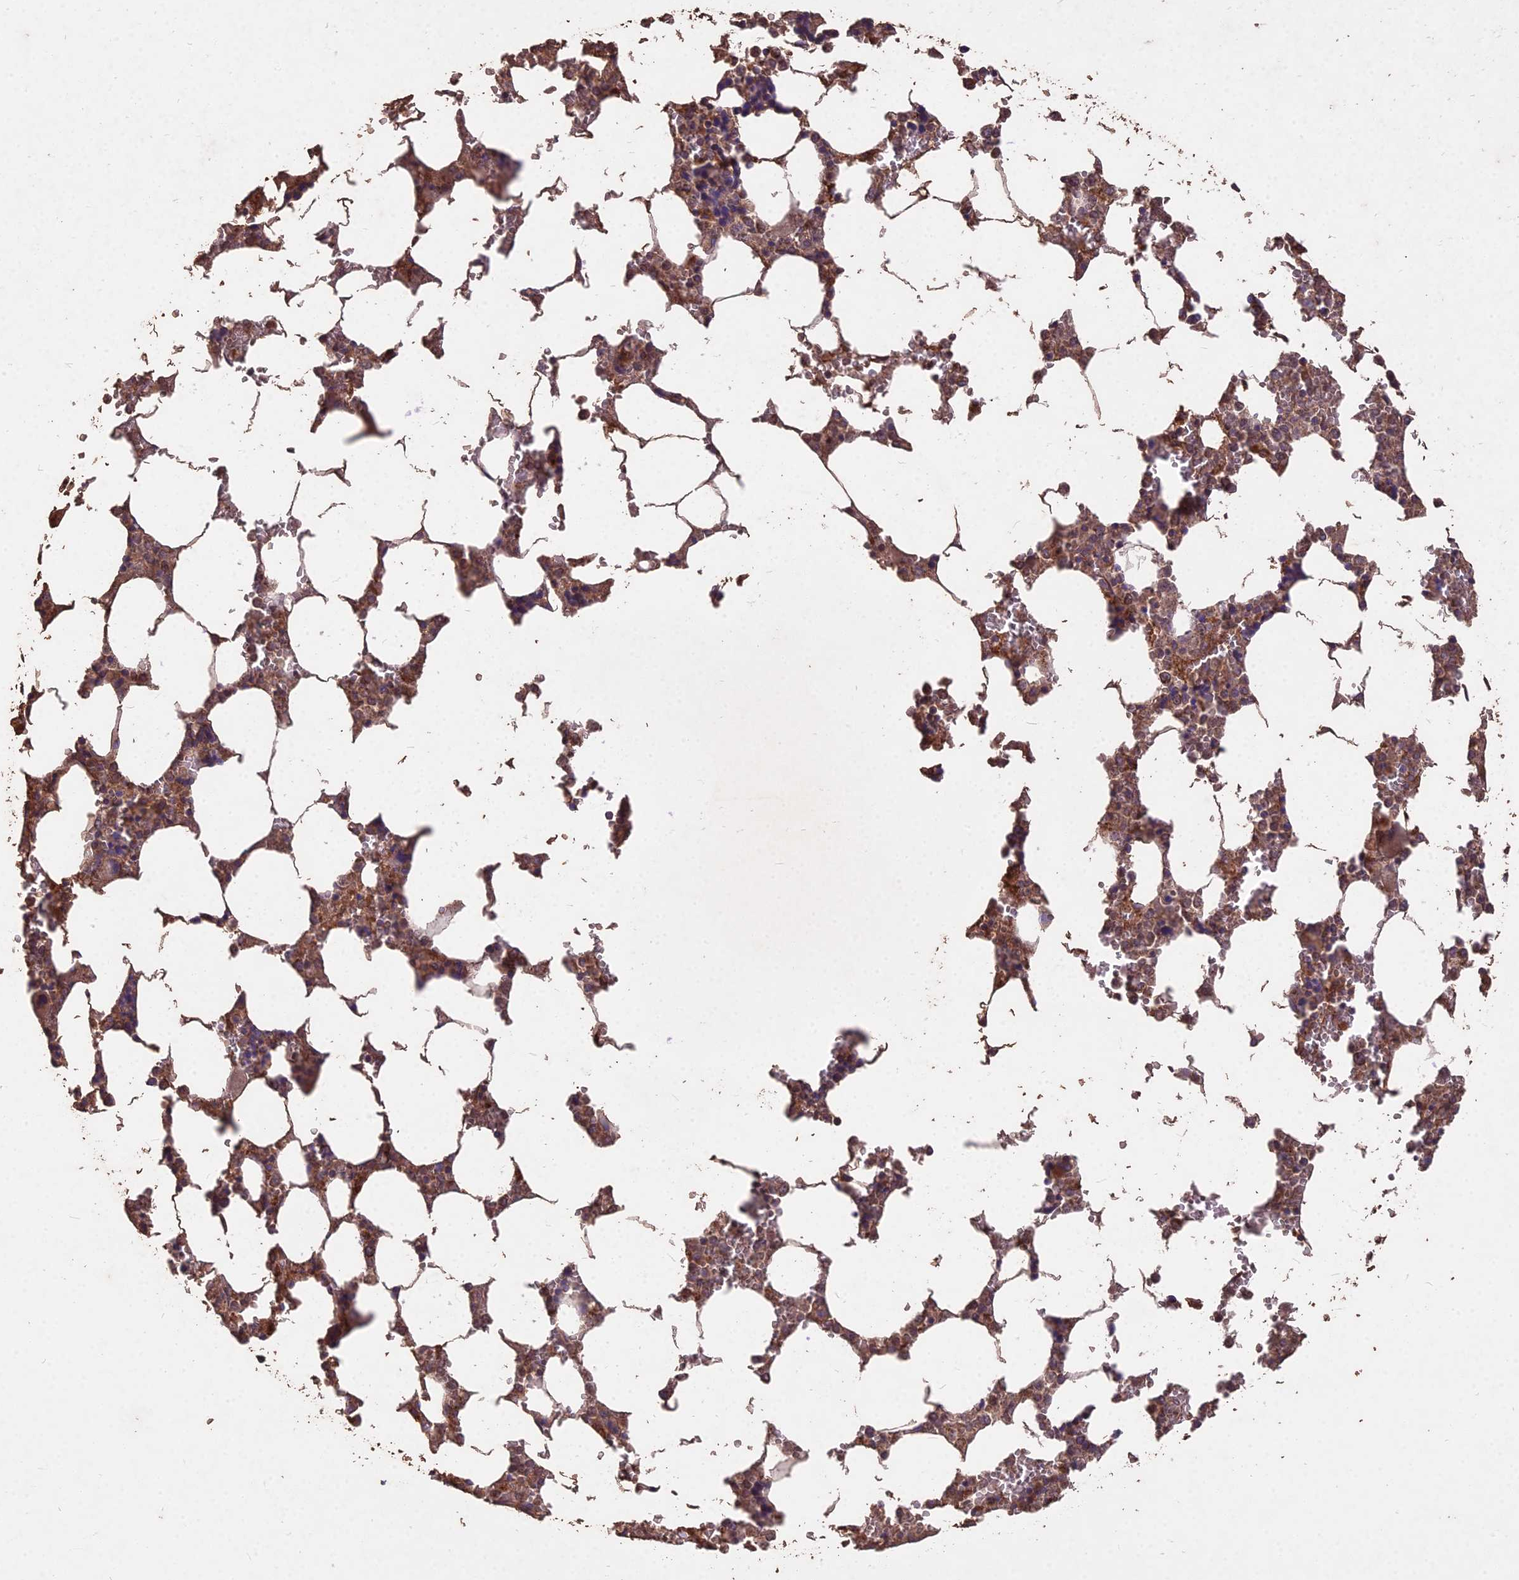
{"staining": {"intensity": "moderate", "quantity": "25%-75%", "location": "cytoplasmic/membranous"}, "tissue": "bone marrow", "cell_type": "Hematopoietic cells", "image_type": "normal", "snomed": [{"axis": "morphology", "description": "Normal tissue, NOS"}, {"axis": "topography", "description": "Bone marrow"}], "caption": "The image exhibits staining of normal bone marrow, revealing moderate cytoplasmic/membranous protein positivity (brown color) within hematopoietic cells. Ihc stains the protein of interest in brown and the nuclei are stained blue.", "gene": "CEMIP2", "patient": {"sex": "male", "age": 64}}